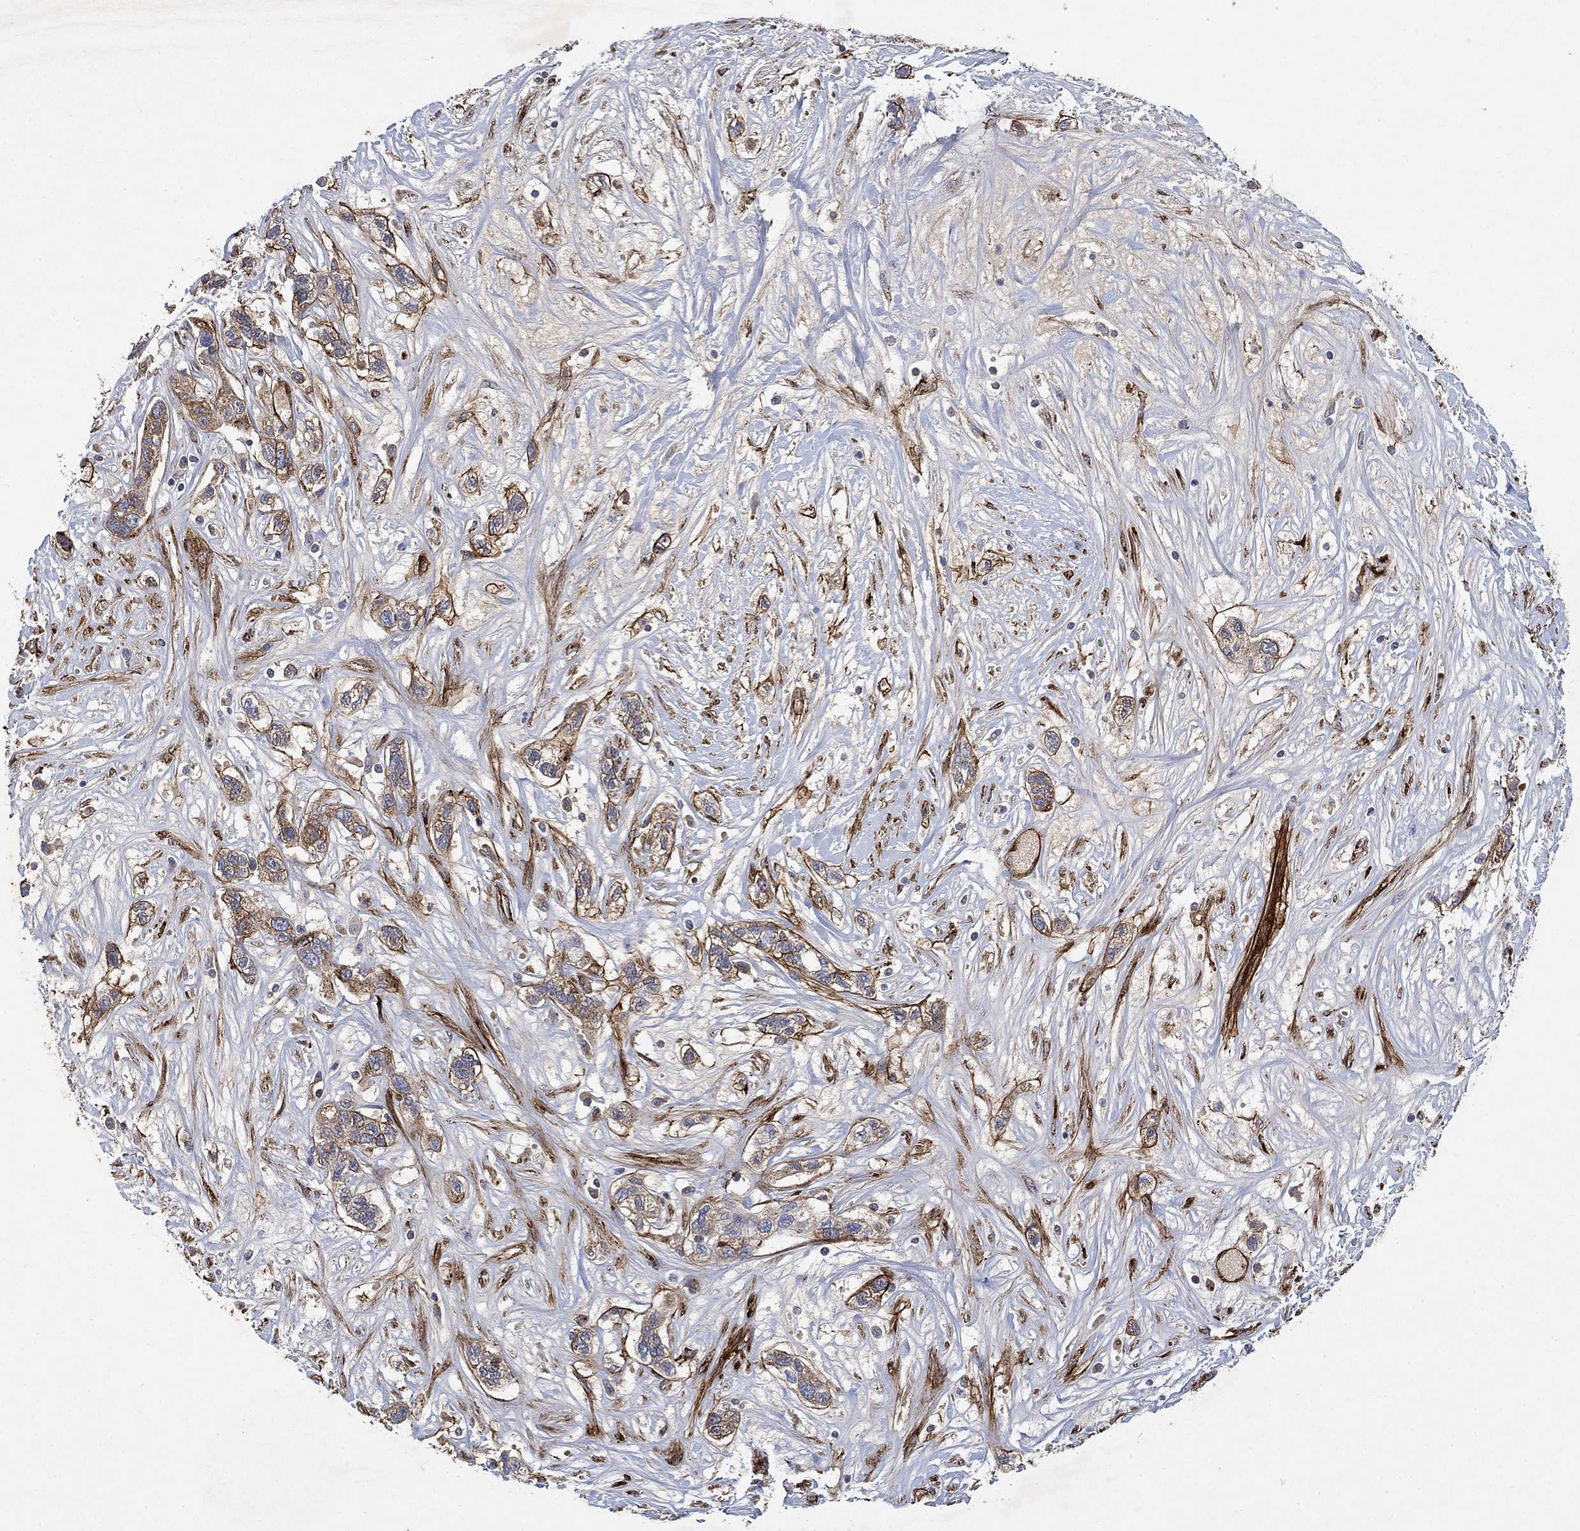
{"staining": {"intensity": "weak", "quantity": "<25%", "location": "cytoplasmic/membranous"}, "tissue": "liver cancer", "cell_type": "Tumor cells", "image_type": "cancer", "snomed": [{"axis": "morphology", "description": "Adenocarcinoma, NOS"}, {"axis": "morphology", "description": "Cholangiocarcinoma"}, {"axis": "topography", "description": "Liver"}], "caption": "High magnification brightfield microscopy of liver cancer (adenocarcinoma) stained with DAB (3,3'-diaminobenzidine) (brown) and counterstained with hematoxylin (blue): tumor cells show no significant expression. (DAB immunohistochemistry (IHC) with hematoxylin counter stain).", "gene": "COL4A2", "patient": {"sex": "male", "age": 64}}